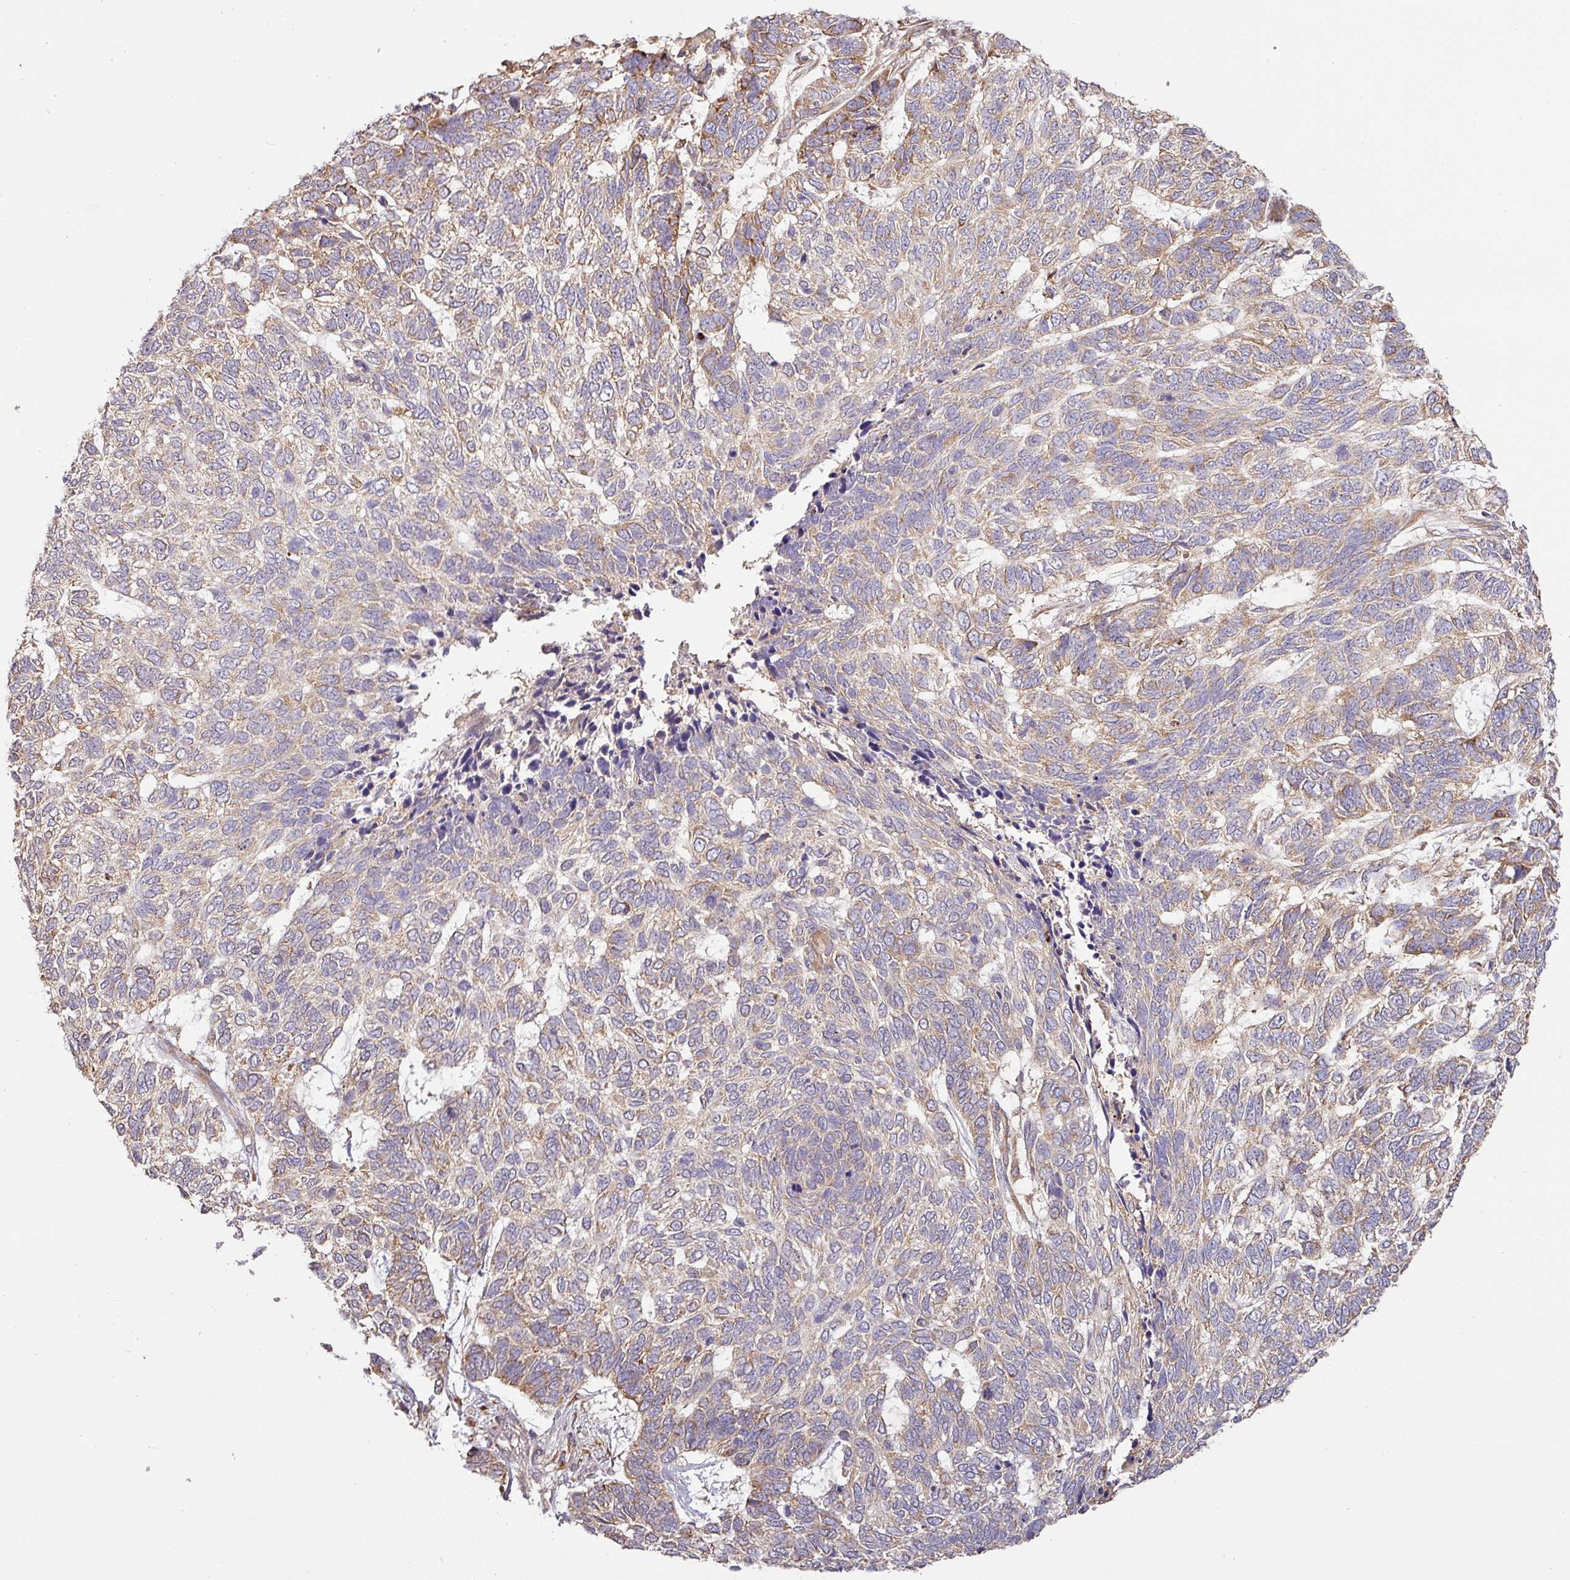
{"staining": {"intensity": "moderate", "quantity": "<25%", "location": "cytoplasmic/membranous"}, "tissue": "skin cancer", "cell_type": "Tumor cells", "image_type": "cancer", "snomed": [{"axis": "morphology", "description": "Basal cell carcinoma"}, {"axis": "topography", "description": "Skin"}], "caption": "This is an image of immunohistochemistry staining of skin cancer, which shows moderate expression in the cytoplasmic/membranous of tumor cells.", "gene": "GALP", "patient": {"sex": "female", "age": 65}}